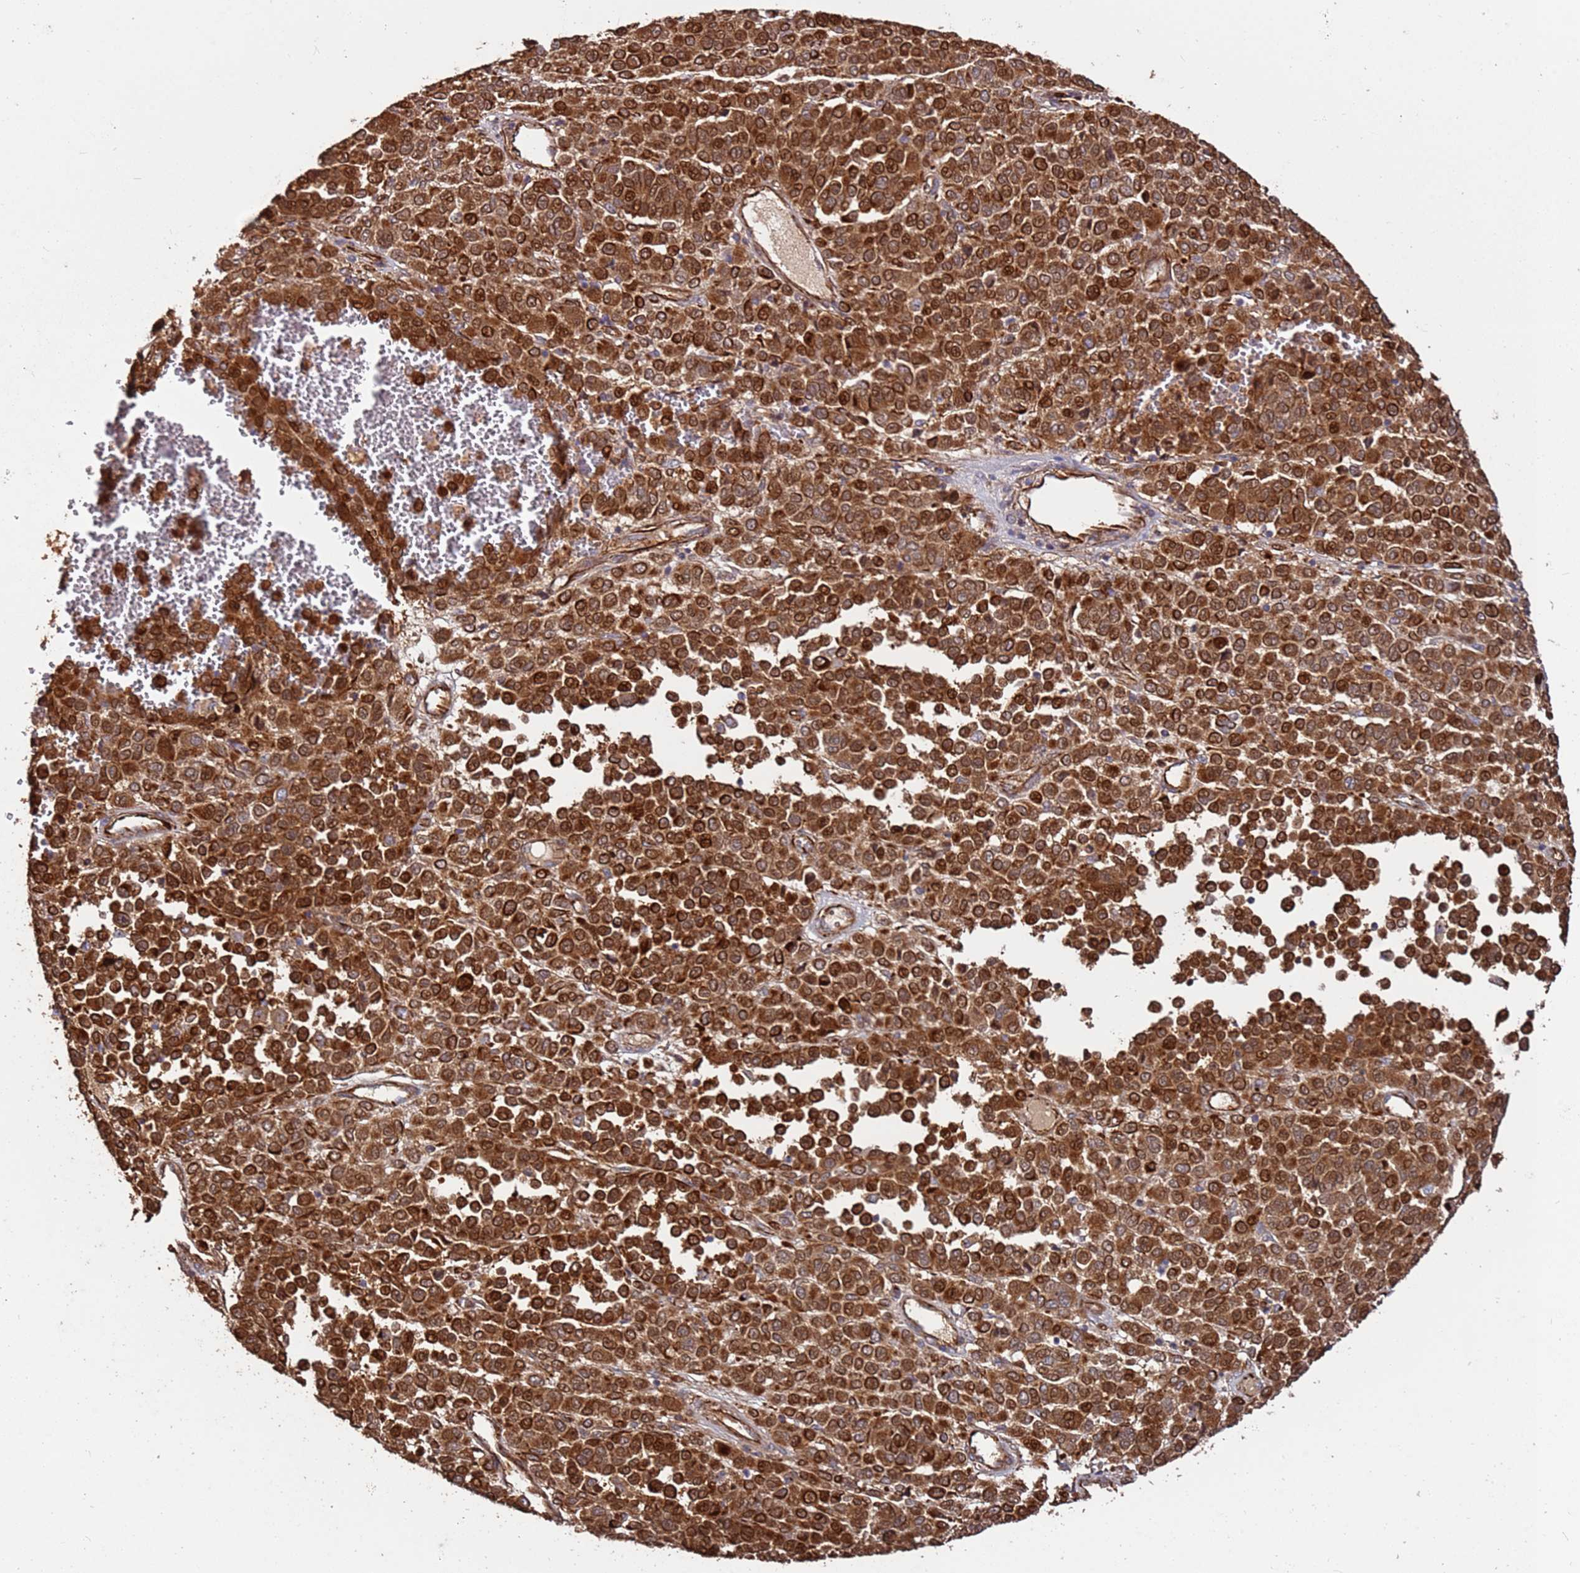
{"staining": {"intensity": "strong", "quantity": ">75%", "location": "cytoplasmic/membranous"}, "tissue": "melanoma", "cell_type": "Tumor cells", "image_type": "cancer", "snomed": [{"axis": "morphology", "description": "Malignant melanoma, Metastatic site"}, {"axis": "topography", "description": "Pancreas"}], "caption": "Protein expression analysis of melanoma shows strong cytoplasmic/membranous positivity in approximately >75% of tumor cells. (DAB (3,3'-diaminobenzidine) = brown stain, brightfield microscopy at high magnification).", "gene": "MRGPRE", "patient": {"sex": "female", "age": 30}}